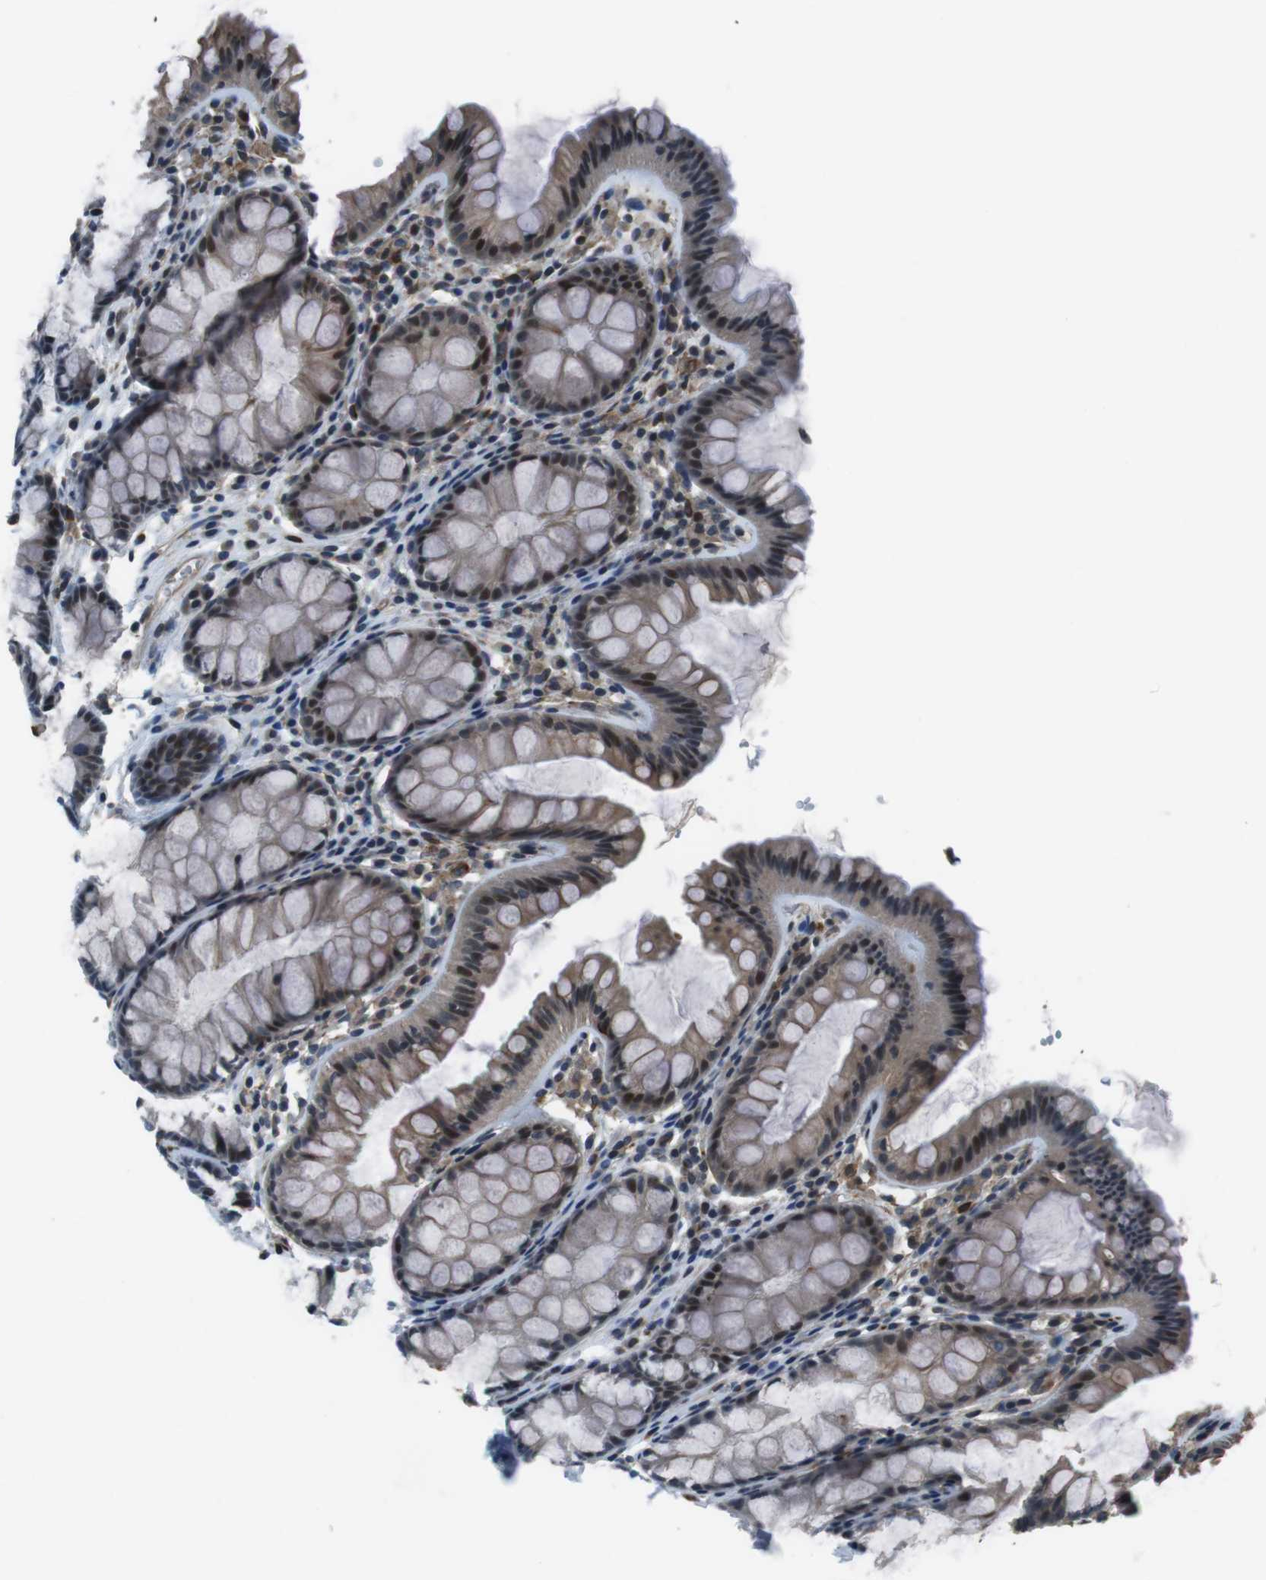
{"staining": {"intensity": "strong", "quantity": ">75%", "location": "cytoplasmic/membranous,nuclear"}, "tissue": "colon", "cell_type": "Endothelial cells", "image_type": "normal", "snomed": [{"axis": "morphology", "description": "Normal tissue, NOS"}, {"axis": "topography", "description": "Colon"}], "caption": "Immunohistochemistry (IHC) of normal human colon displays high levels of strong cytoplasmic/membranous,nuclear expression in about >75% of endothelial cells. (DAB = brown stain, brightfield microscopy at high magnification).", "gene": "LRRC49", "patient": {"sex": "female", "age": 55}}